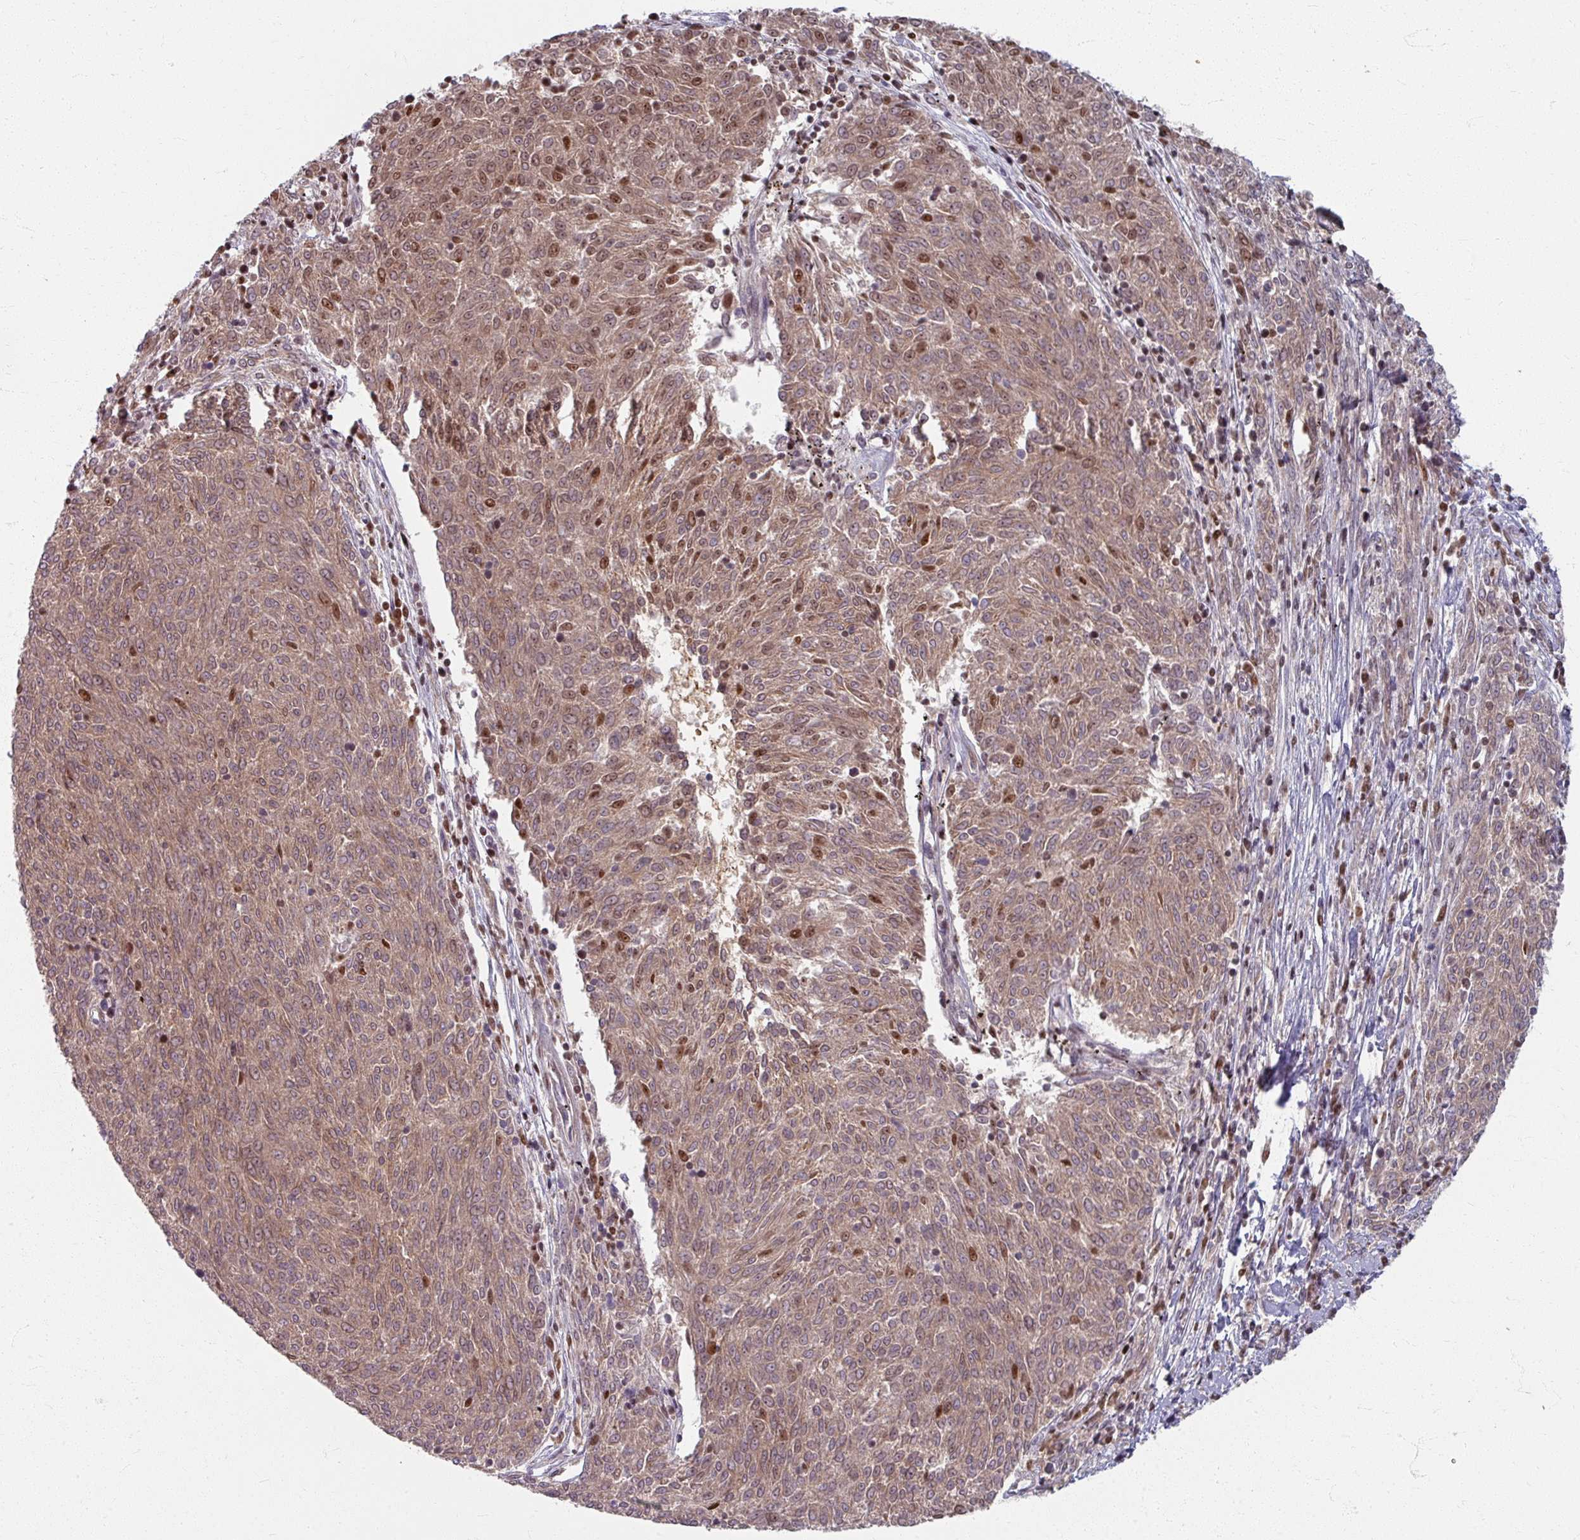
{"staining": {"intensity": "moderate", "quantity": ">75%", "location": "cytoplasmic/membranous,nuclear"}, "tissue": "melanoma", "cell_type": "Tumor cells", "image_type": "cancer", "snomed": [{"axis": "morphology", "description": "Malignant melanoma, NOS"}, {"axis": "topography", "description": "Skin"}], "caption": "A brown stain labels moderate cytoplasmic/membranous and nuclear positivity of a protein in malignant melanoma tumor cells.", "gene": "KLC3", "patient": {"sex": "female", "age": 72}}